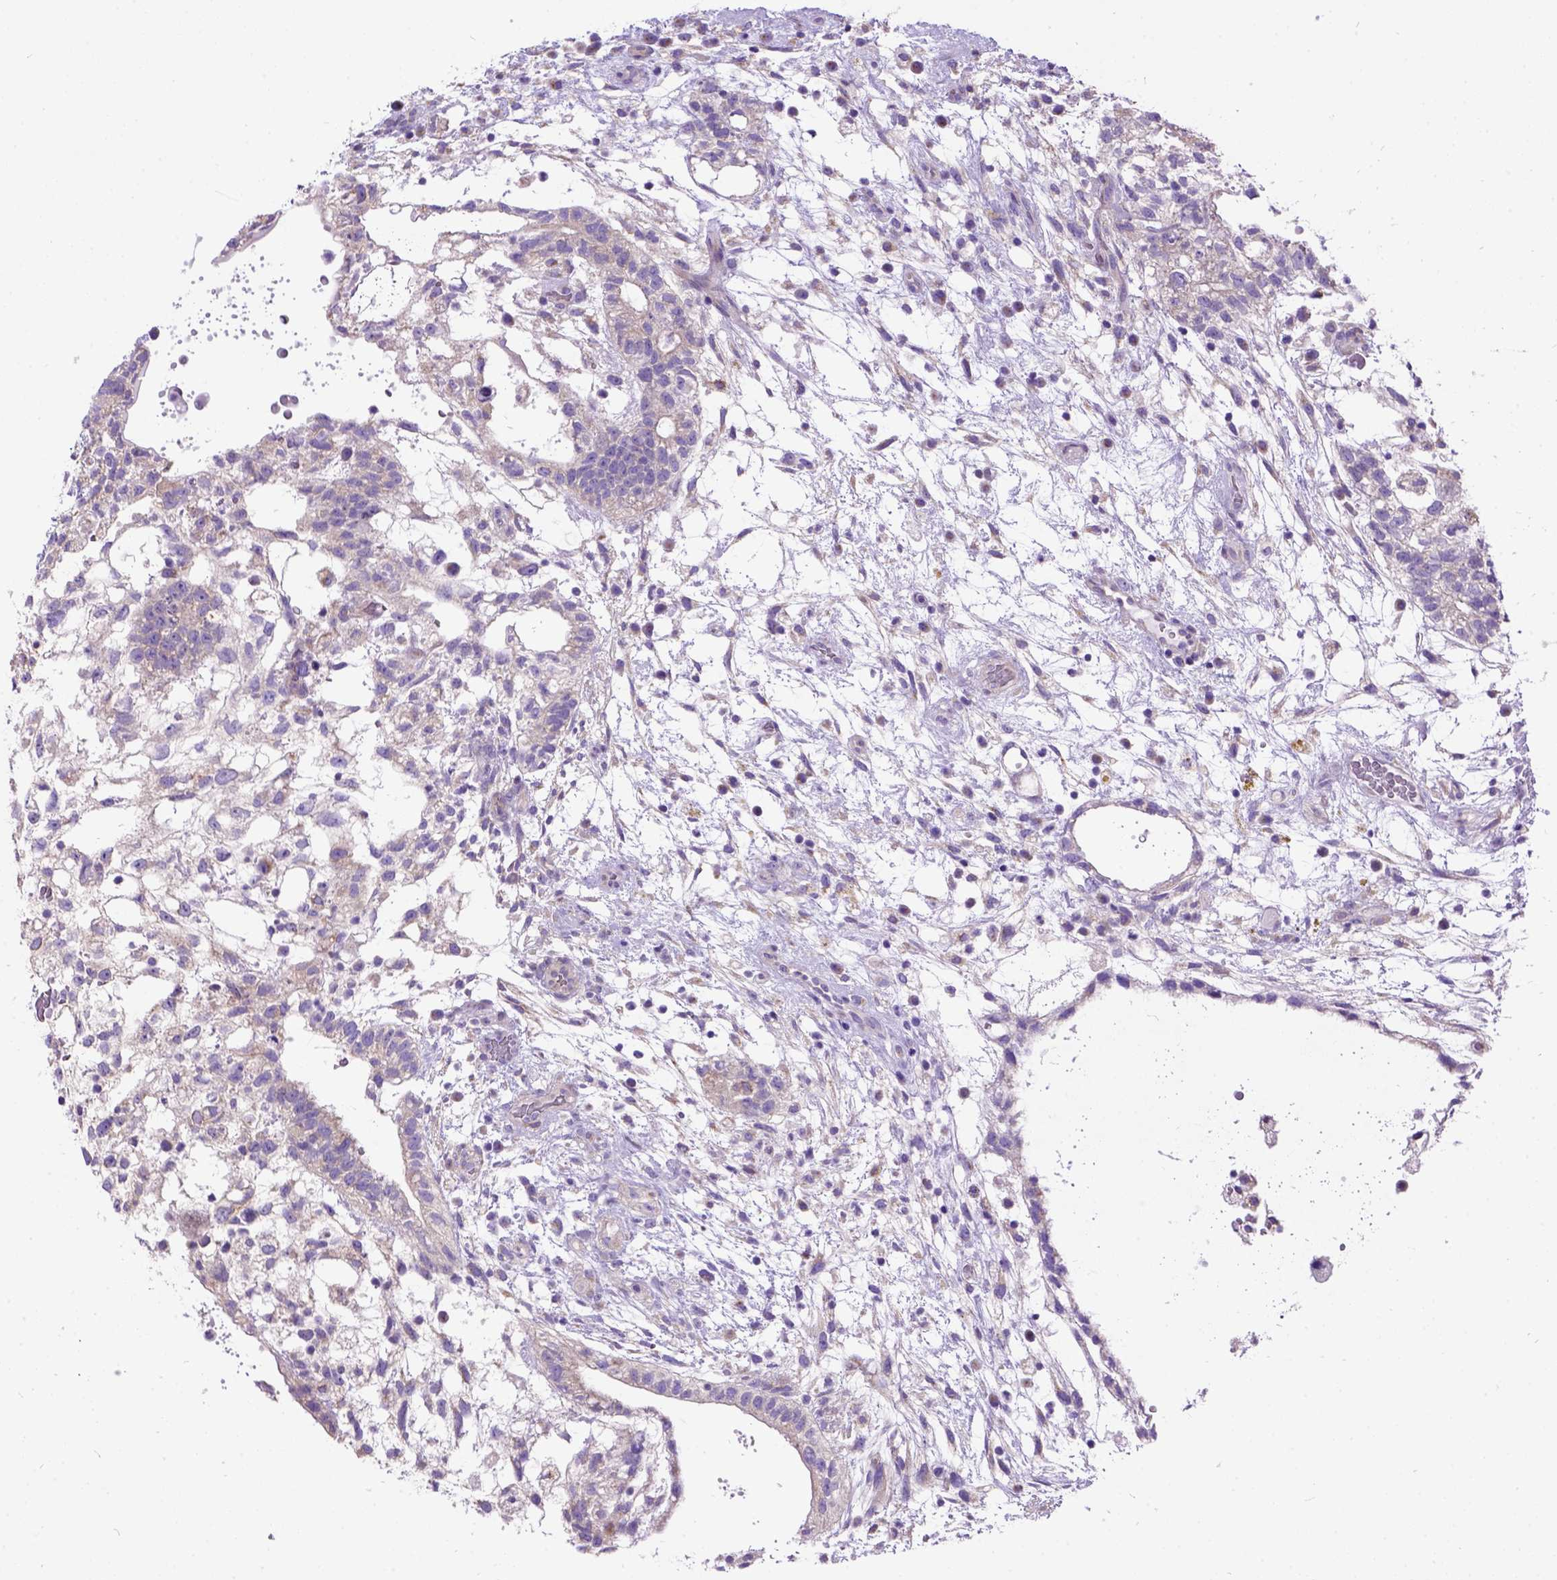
{"staining": {"intensity": "negative", "quantity": "none", "location": "none"}, "tissue": "testis cancer", "cell_type": "Tumor cells", "image_type": "cancer", "snomed": [{"axis": "morphology", "description": "Normal tissue, NOS"}, {"axis": "morphology", "description": "Carcinoma, Embryonal, NOS"}, {"axis": "topography", "description": "Testis"}], "caption": "Testis cancer (embryonal carcinoma) was stained to show a protein in brown. There is no significant staining in tumor cells.", "gene": "CFAP54", "patient": {"sex": "male", "age": 32}}